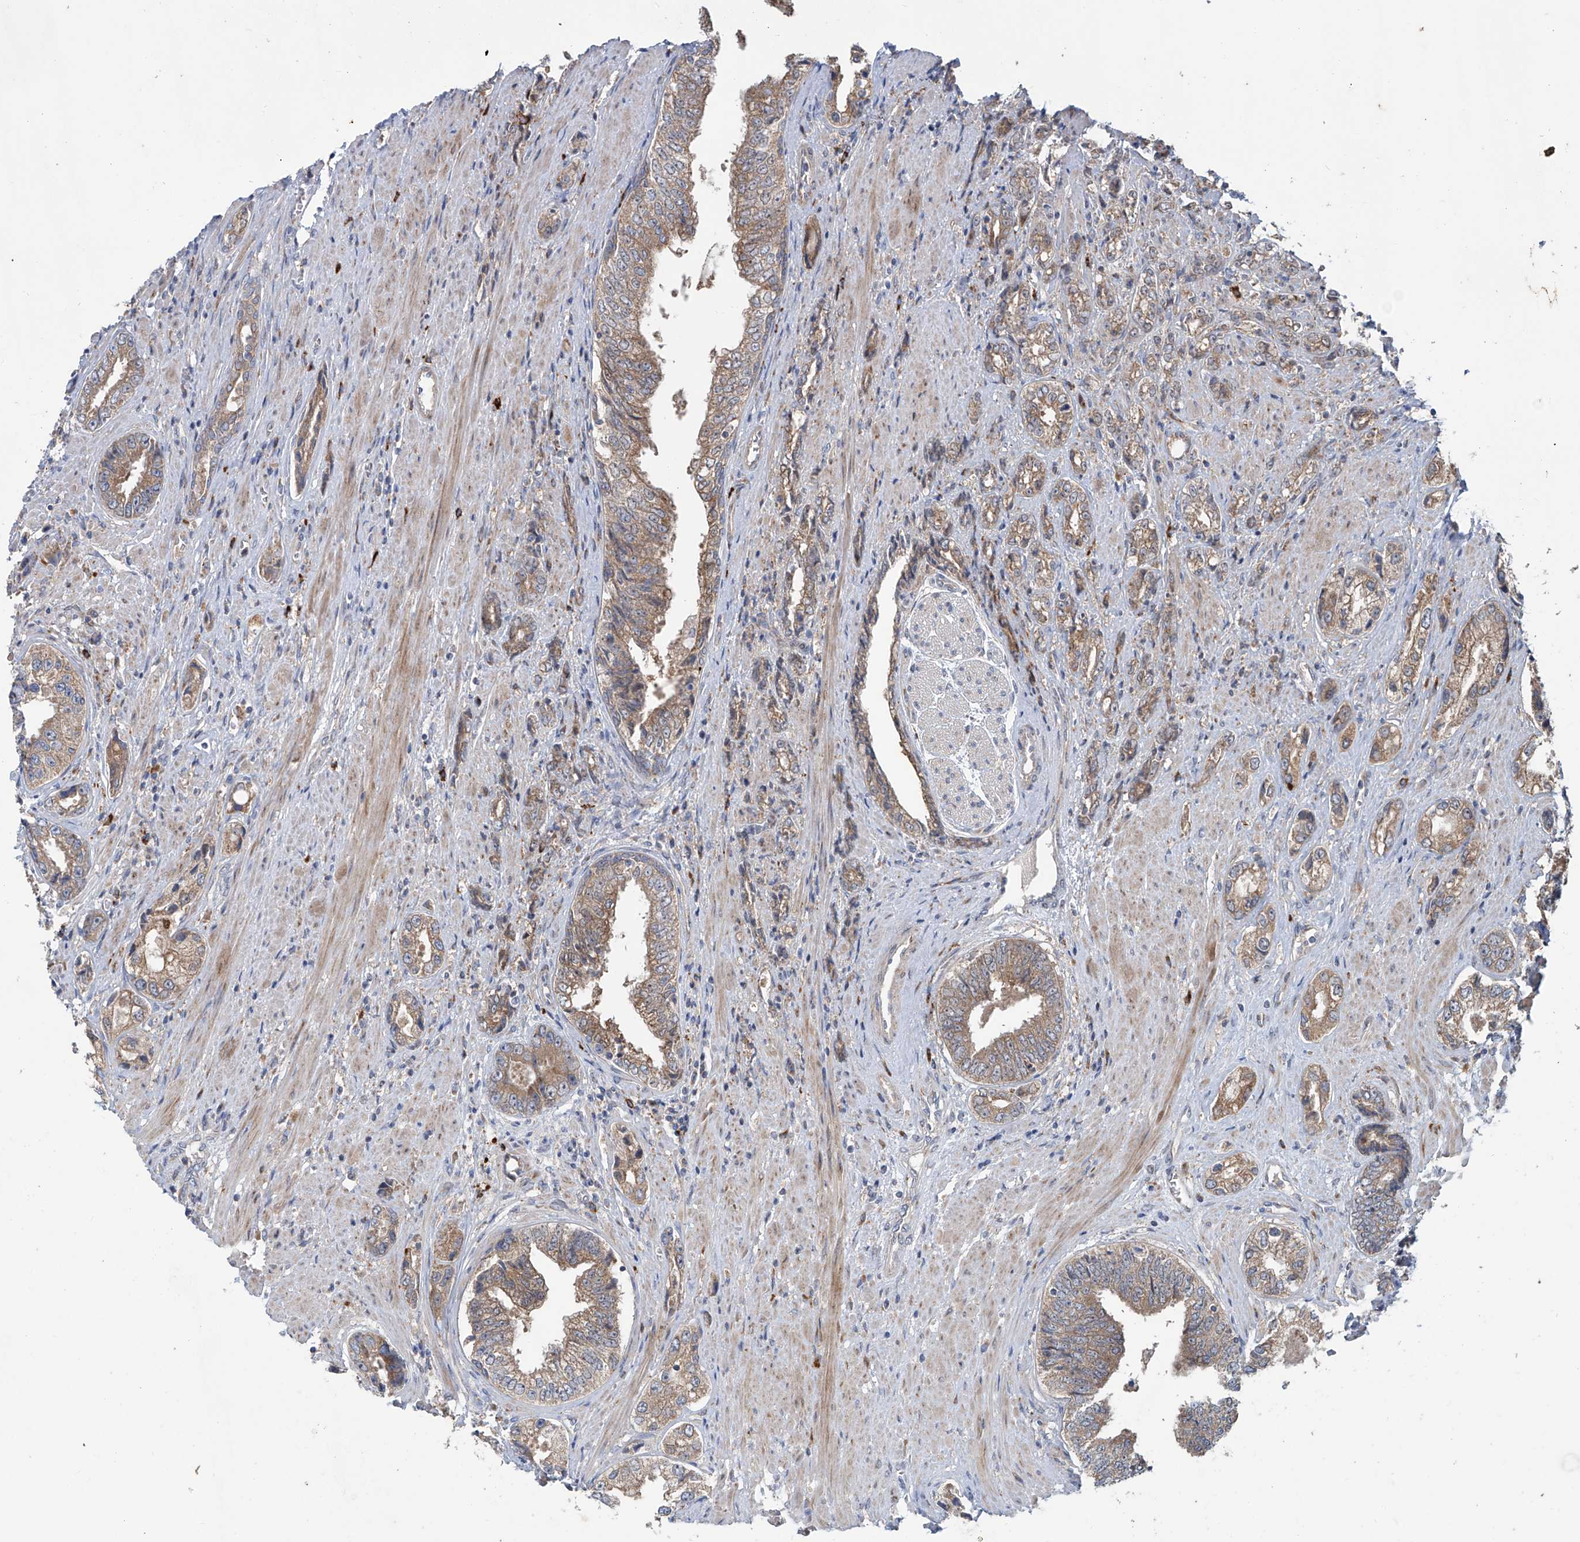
{"staining": {"intensity": "moderate", "quantity": ">75%", "location": "cytoplasmic/membranous"}, "tissue": "prostate cancer", "cell_type": "Tumor cells", "image_type": "cancer", "snomed": [{"axis": "morphology", "description": "Adenocarcinoma, High grade"}, {"axis": "topography", "description": "Prostate"}], "caption": "Immunohistochemical staining of prostate high-grade adenocarcinoma exhibits medium levels of moderate cytoplasmic/membranous protein staining in approximately >75% of tumor cells.", "gene": "KLC4", "patient": {"sex": "male", "age": 61}}